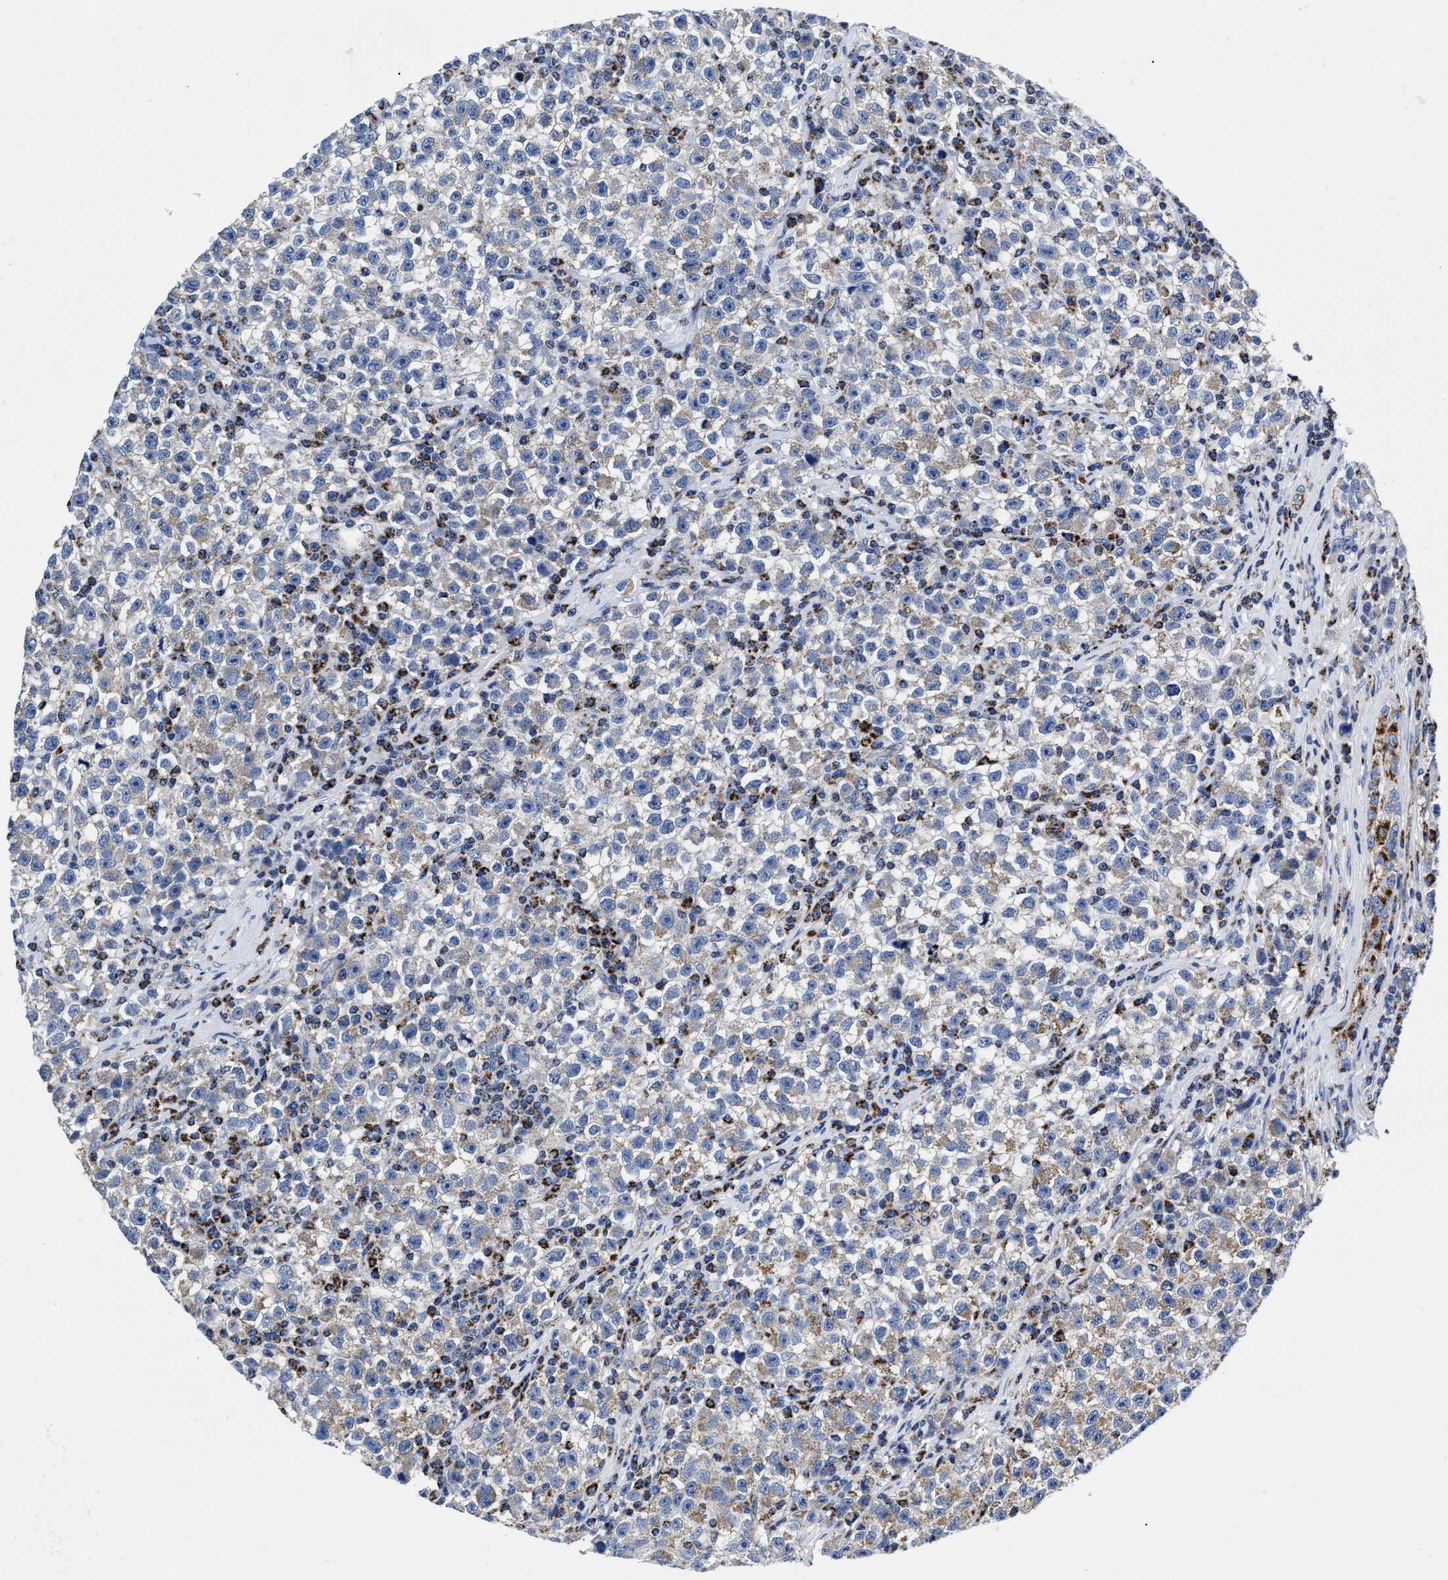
{"staining": {"intensity": "moderate", "quantity": "25%-75%", "location": "cytoplasmic/membranous"}, "tissue": "testis cancer", "cell_type": "Tumor cells", "image_type": "cancer", "snomed": [{"axis": "morphology", "description": "Seminoma, NOS"}, {"axis": "topography", "description": "Testis"}], "caption": "A photomicrograph of human testis cancer (seminoma) stained for a protein exhibits moderate cytoplasmic/membranous brown staining in tumor cells. The protein of interest is stained brown, and the nuclei are stained in blue (DAB IHC with brightfield microscopy, high magnification).", "gene": "HINT2", "patient": {"sex": "male", "age": 22}}